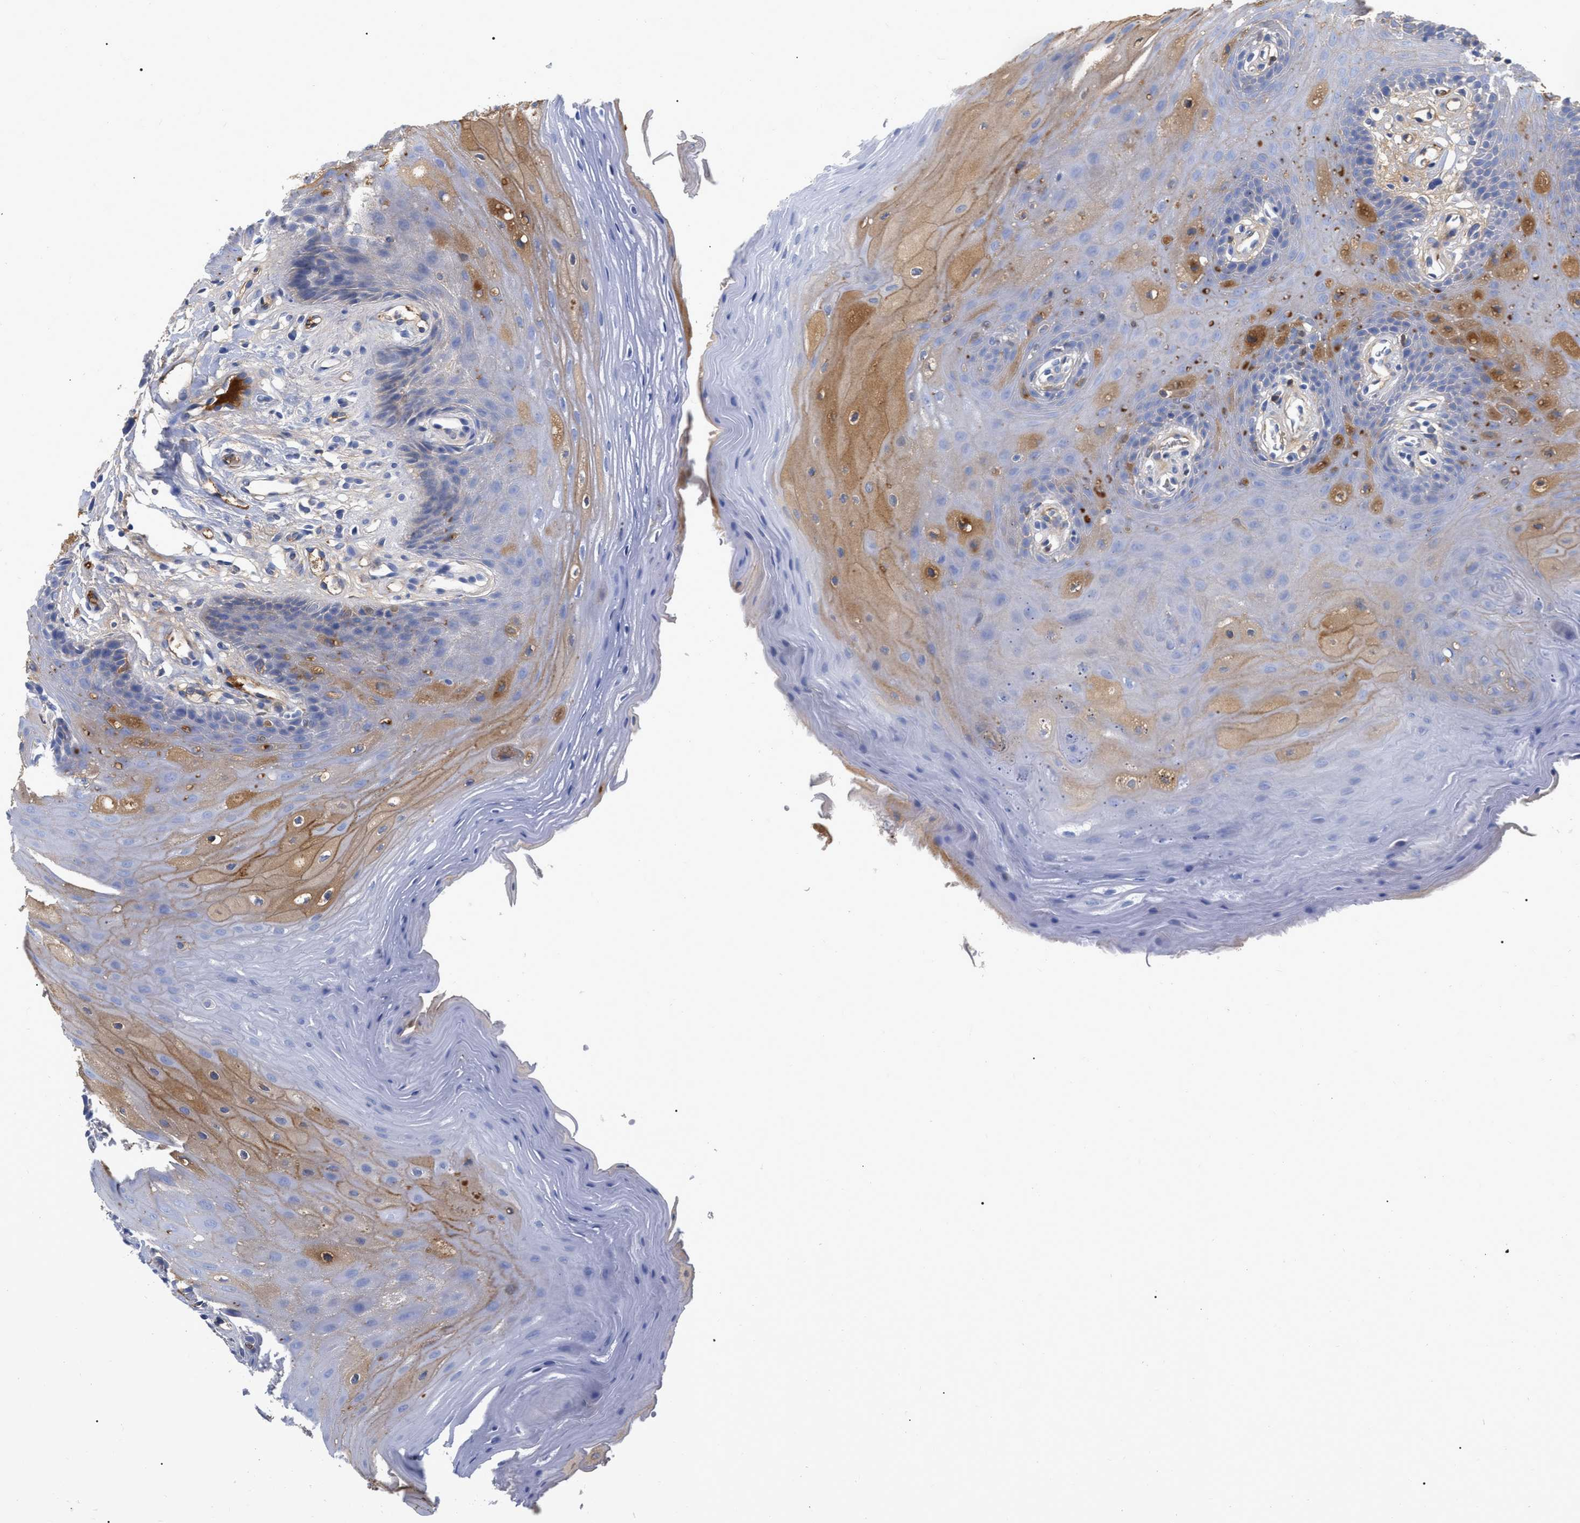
{"staining": {"intensity": "moderate", "quantity": "<25%", "location": "cytoplasmic/membranous"}, "tissue": "oral mucosa", "cell_type": "Squamous epithelial cells", "image_type": "normal", "snomed": [{"axis": "morphology", "description": "Normal tissue, NOS"}, {"axis": "morphology", "description": "Squamous cell carcinoma, NOS"}, {"axis": "topography", "description": "Oral tissue"}, {"axis": "topography", "description": "Head-Neck"}], "caption": "A brown stain shows moderate cytoplasmic/membranous positivity of a protein in squamous epithelial cells of unremarkable oral mucosa. Nuclei are stained in blue.", "gene": "IGHV5", "patient": {"sex": "male", "age": 71}}